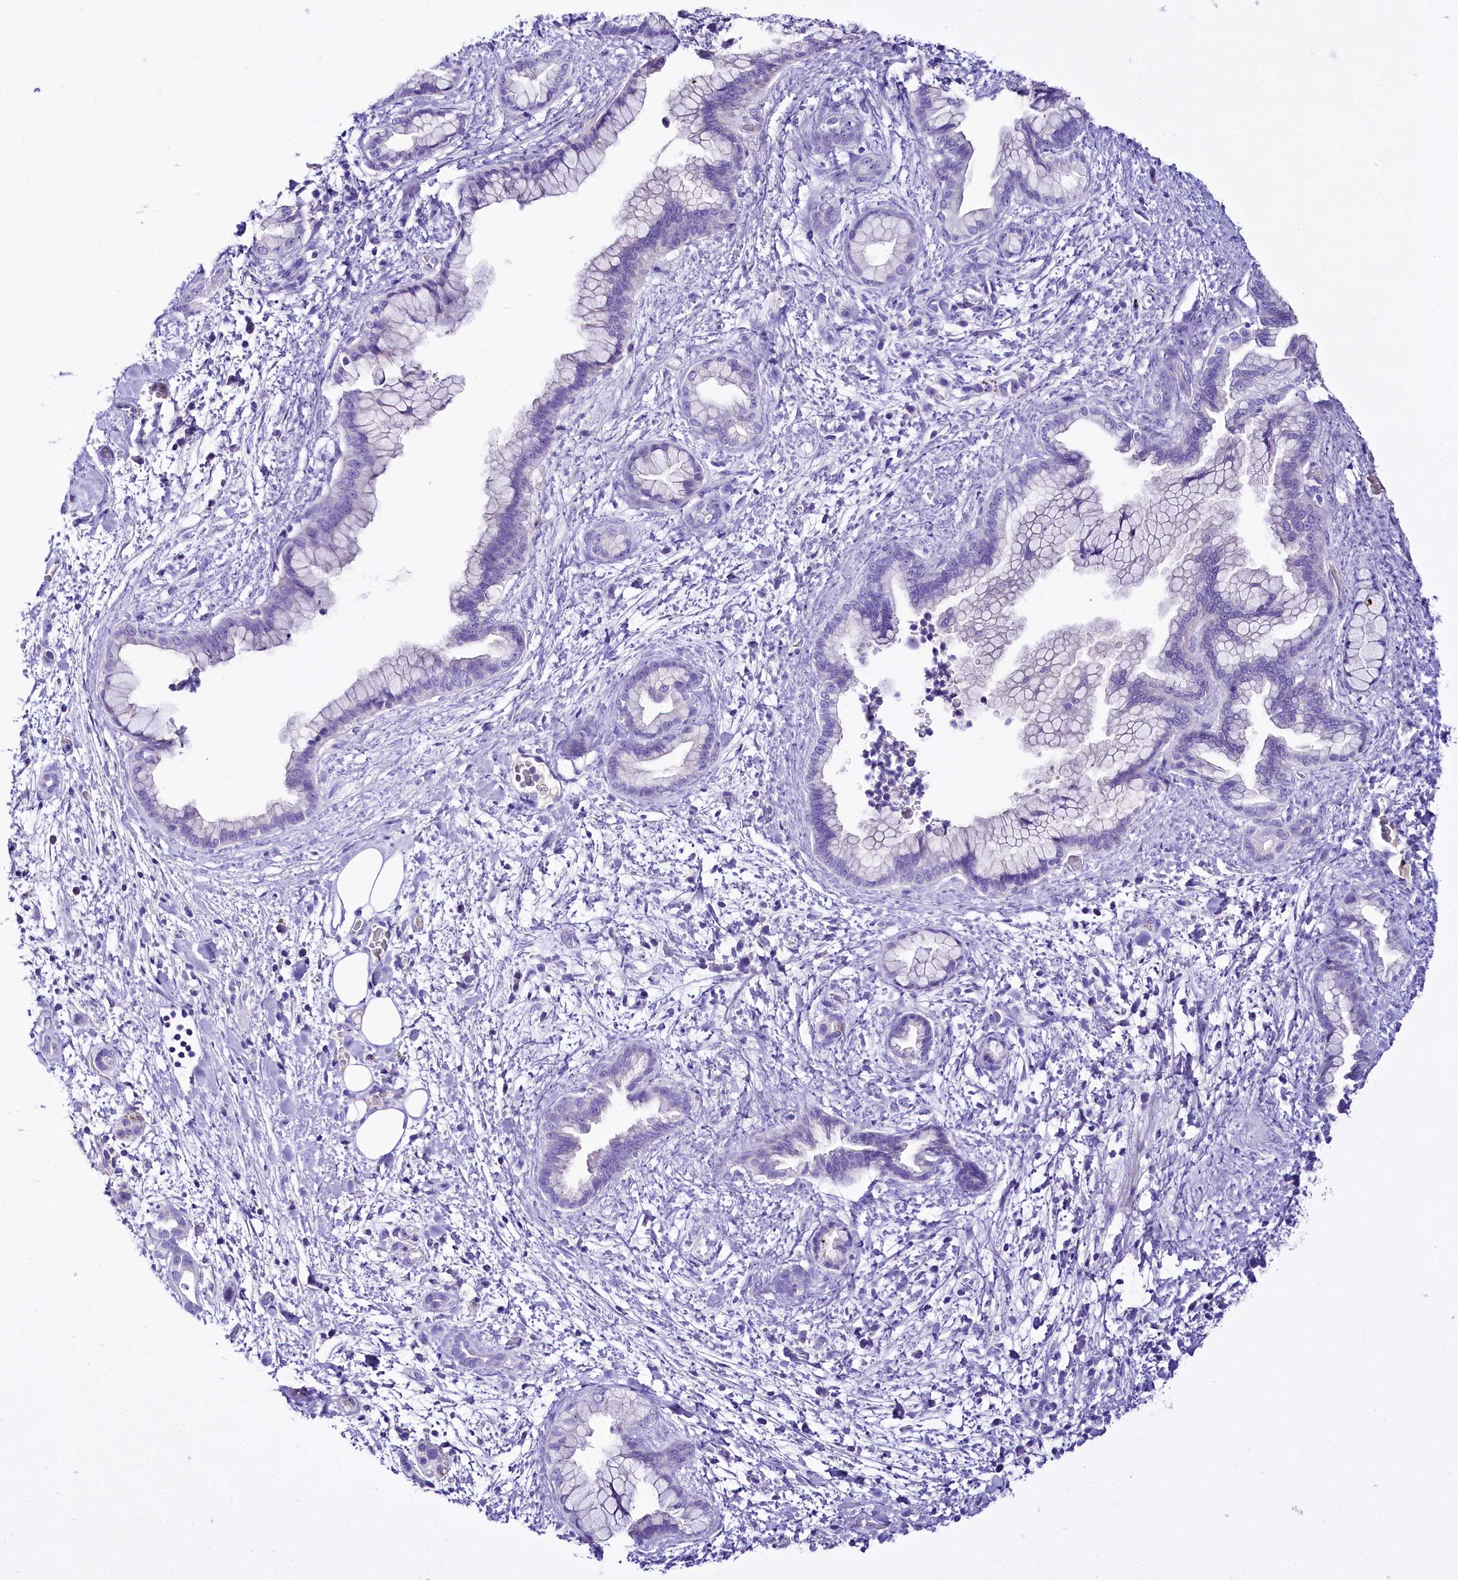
{"staining": {"intensity": "negative", "quantity": "none", "location": "none"}, "tissue": "pancreatic cancer", "cell_type": "Tumor cells", "image_type": "cancer", "snomed": [{"axis": "morphology", "description": "Adenocarcinoma, NOS"}, {"axis": "topography", "description": "Pancreas"}], "caption": "Immunohistochemistry (IHC) of human adenocarcinoma (pancreatic) shows no expression in tumor cells.", "gene": "A2ML1", "patient": {"sex": "female", "age": 78}}